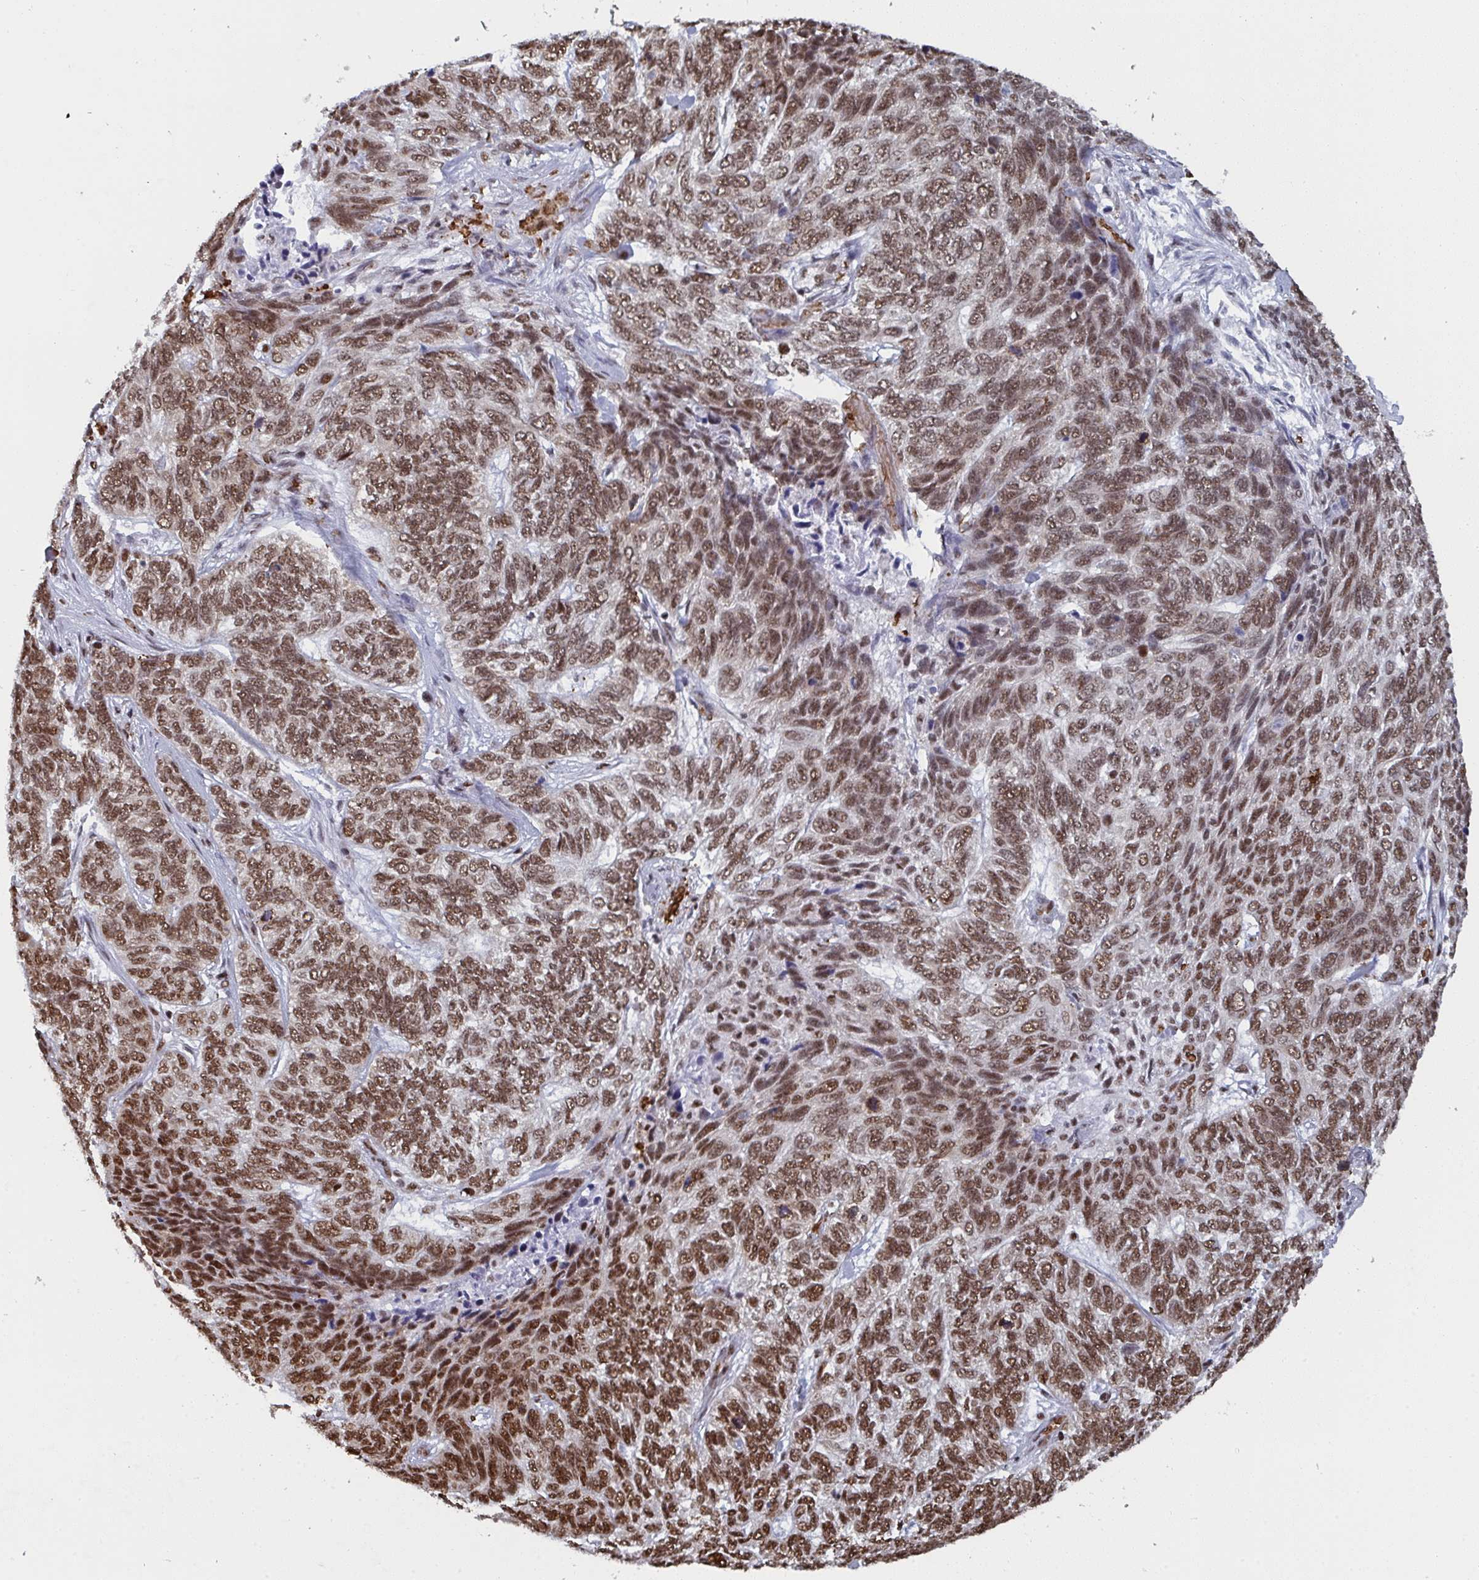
{"staining": {"intensity": "strong", "quantity": ">75%", "location": "nuclear"}, "tissue": "skin cancer", "cell_type": "Tumor cells", "image_type": "cancer", "snomed": [{"axis": "morphology", "description": "Basal cell carcinoma"}, {"axis": "topography", "description": "Skin"}], "caption": "Human skin cancer stained with a brown dye demonstrates strong nuclear positive staining in approximately >75% of tumor cells.", "gene": "GAR1", "patient": {"sex": "female", "age": 65}}